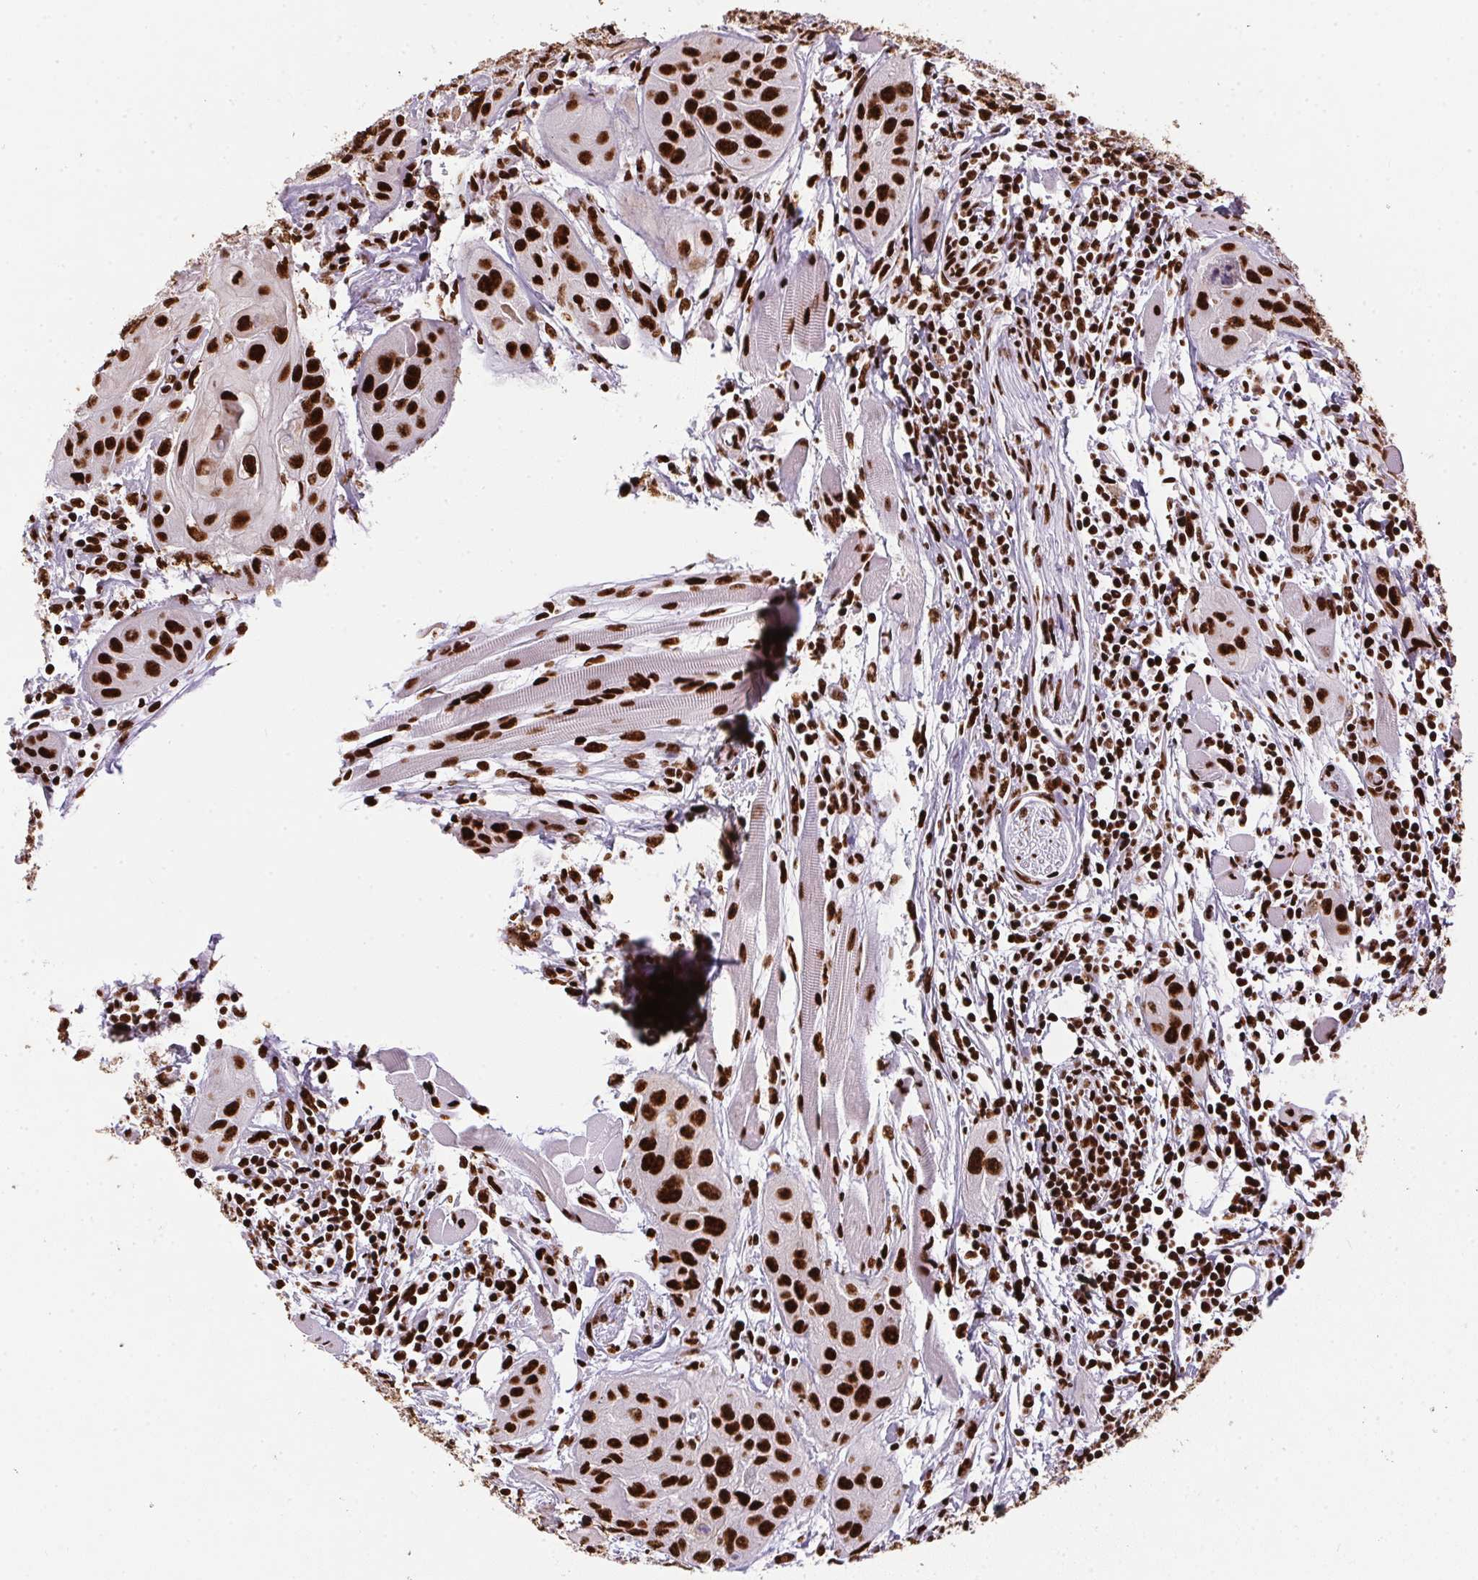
{"staining": {"intensity": "strong", "quantity": ">75%", "location": "nuclear"}, "tissue": "head and neck cancer", "cell_type": "Tumor cells", "image_type": "cancer", "snomed": [{"axis": "morphology", "description": "Squamous cell carcinoma, NOS"}, {"axis": "topography", "description": "Oral tissue"}, {"axis": "topography", "description": "Head-Neck"}], "caption": "Immunohistochemical staining of squamous cell carcinoma (head and neck) exhibits strong nuclear protein expression in about >75% of tumor cells.", "gene": "PAGE3", "patient": {"sex": "male", "age": 58}}